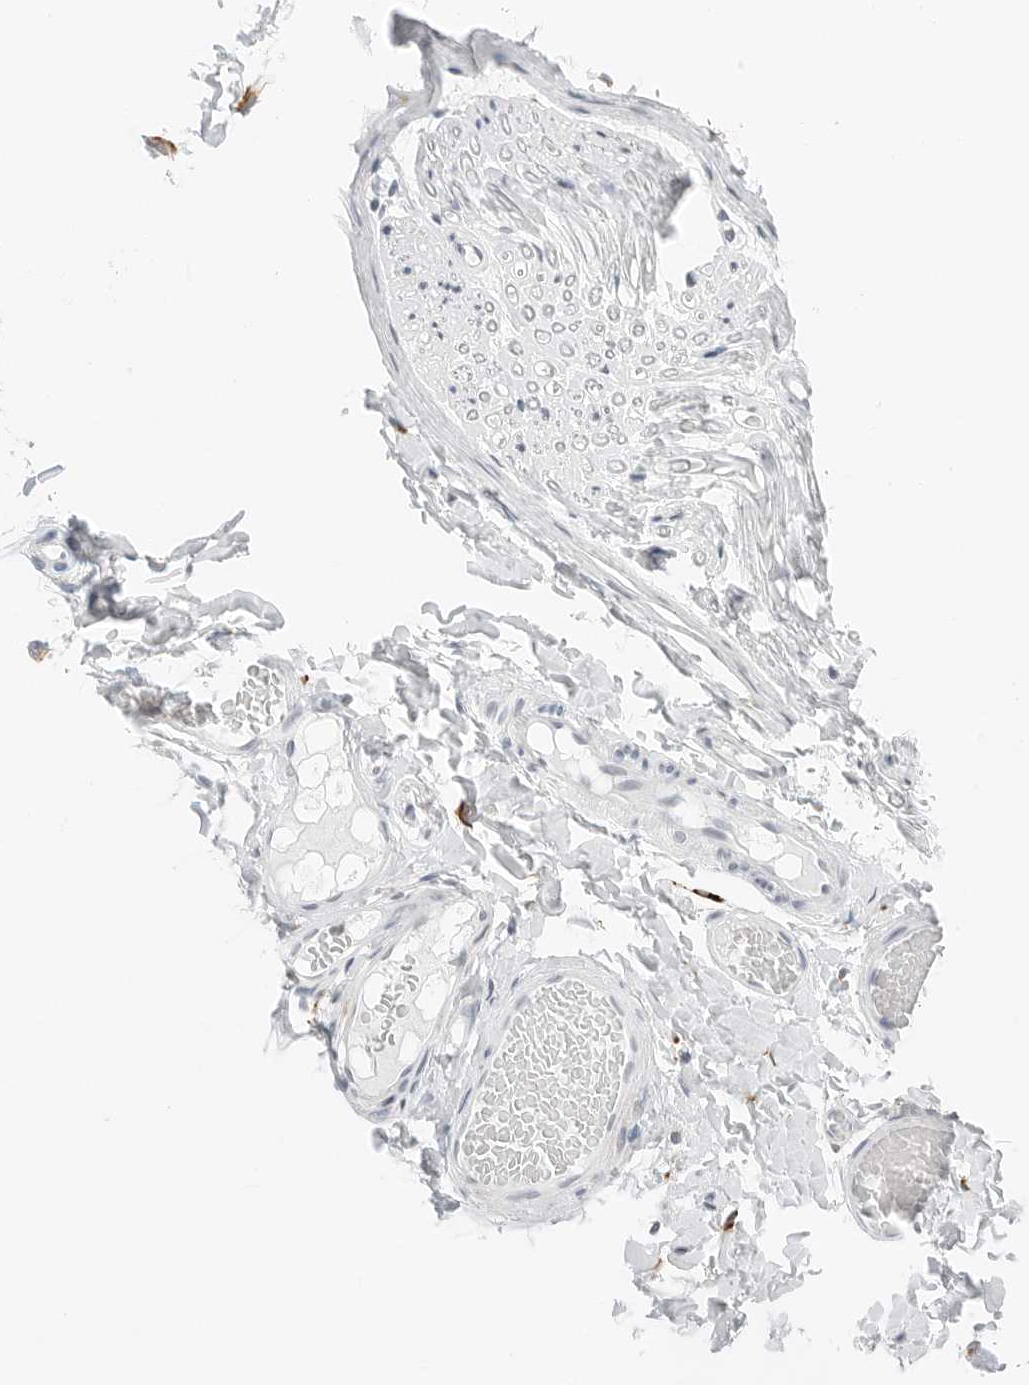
{"staining": {"intensity": "negative", "quantity": "none", "location": "none"}, "tissue": "adipose tissue", "cell_type": "Adipocytes", "image_type": "normal", "snomed": [{"axis": "morphology", "description": "Normal tissue, NOS"}, {"axis": "topography", "description": "Adipose tissue"}, {"axis": "topography", "description": "Vascular tissue"}, {"axis": "topography", "description": "Peripheral nerve tissue"}], "caption": "This is a histopathology image of IHC staining of normal adipose tissue, which shows no expression in adipocytes. The staining was performed using DAB to visualize the protein expression in brown, while the nuclei were stained in blue with hematoxylin (Magnification: 20x).", "gene": "P4HA2", "patient": {"sex": "male", "age": 25}}